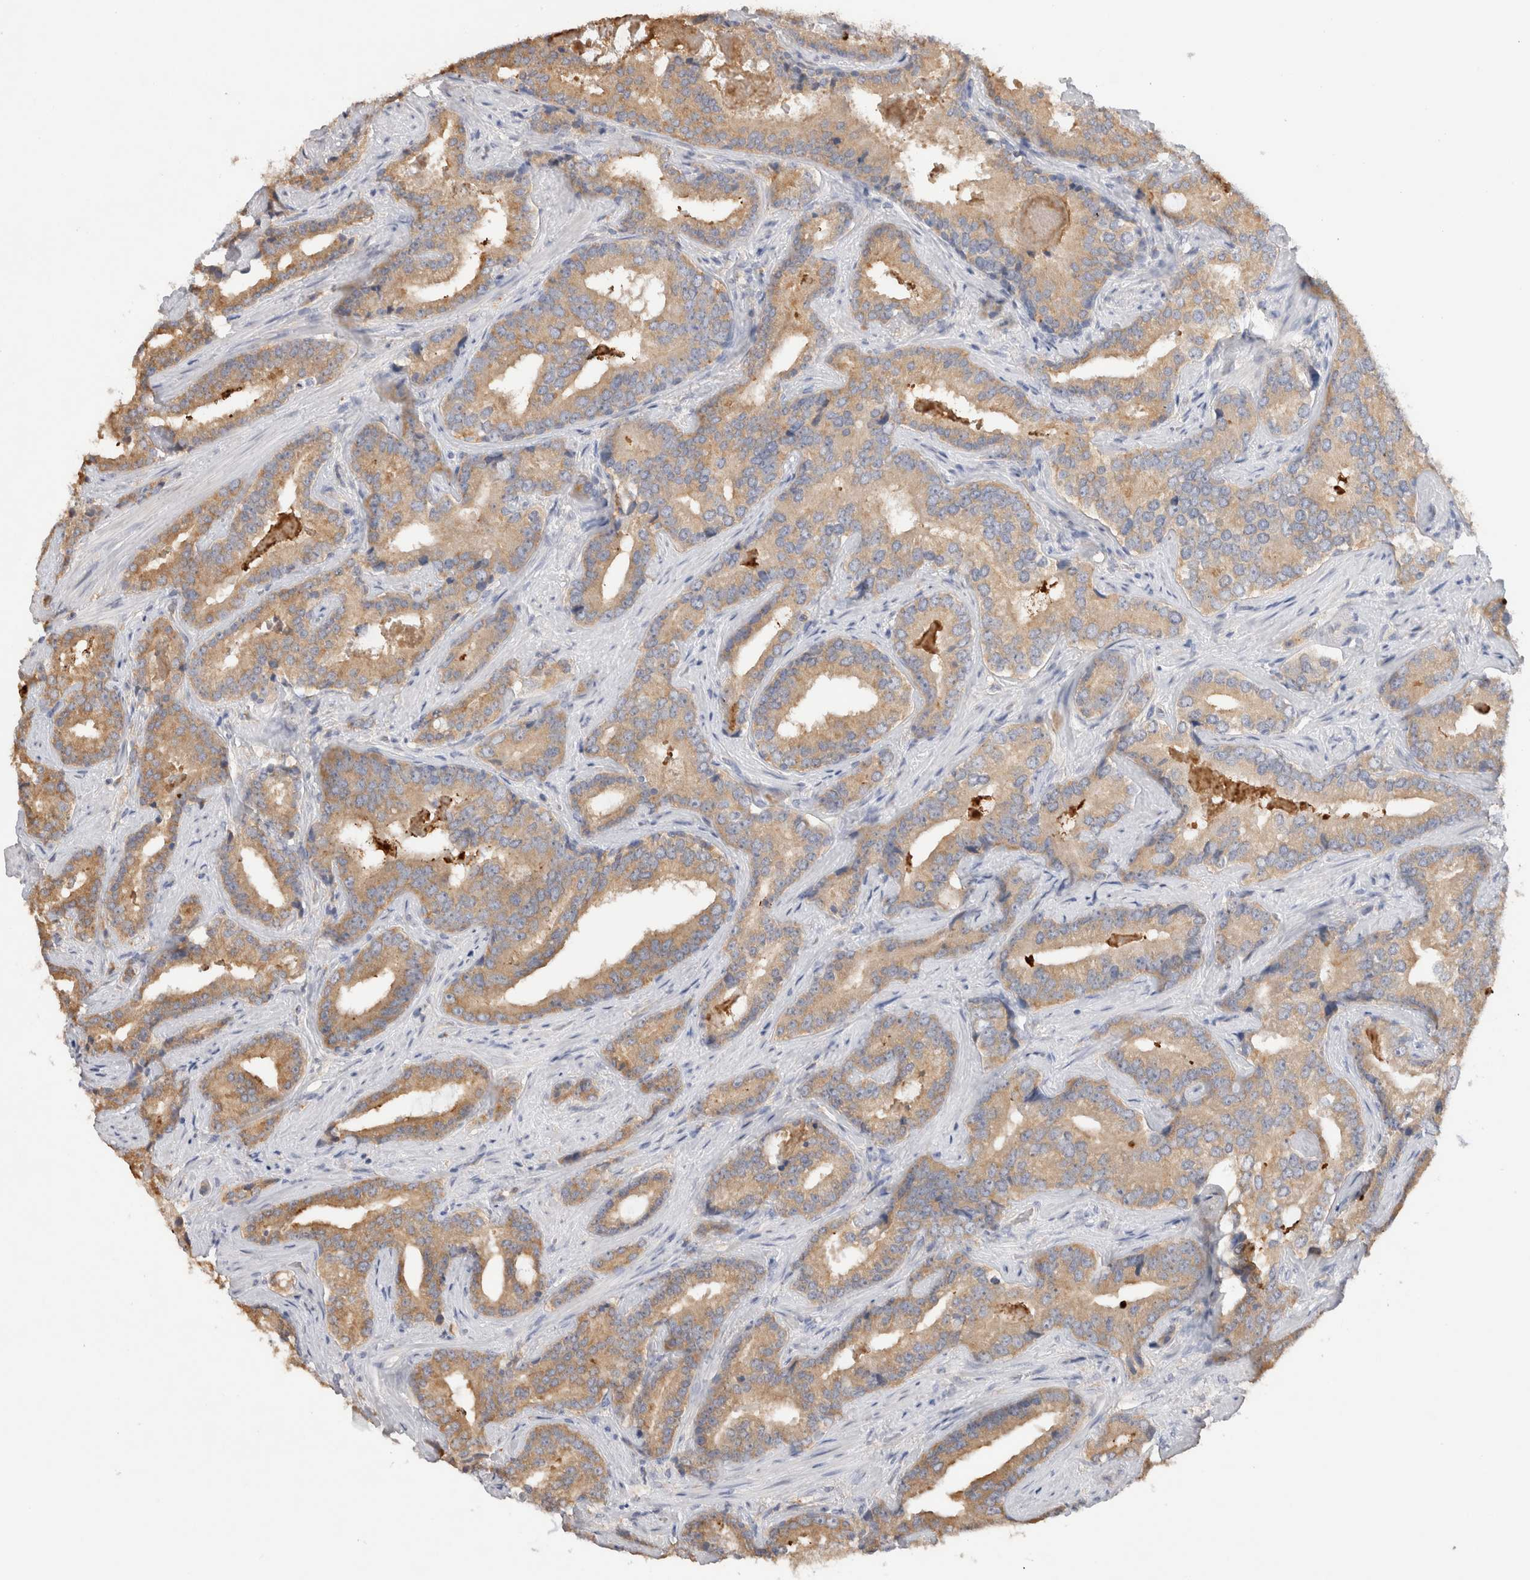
{"staining": {"intensity": "weak", "quantity": ">75%", "location": "cytoplasmic/membranous"}, "tissue": "prostate cancer", "cell_type": "Tumor cells", "image_type": "cancer", "snomed": [{"axis": "morphology", "description": "Adenocarcinoma, Low grade"}, {"axis": "topography", "description": "Prostate"}], "caption": "An image of prostate cancer stained for a protein reveals weak cytoplasmic/membranous brown staining in tumor cells. The staining is performed using DAB (3,3'-diaminobenzidine) brown chromogen to label protein expression. The nuclei are counter-stained blue using hematoxylin.", "gene": "GAS1", "patient": {"sex": "male", "age": 67}}